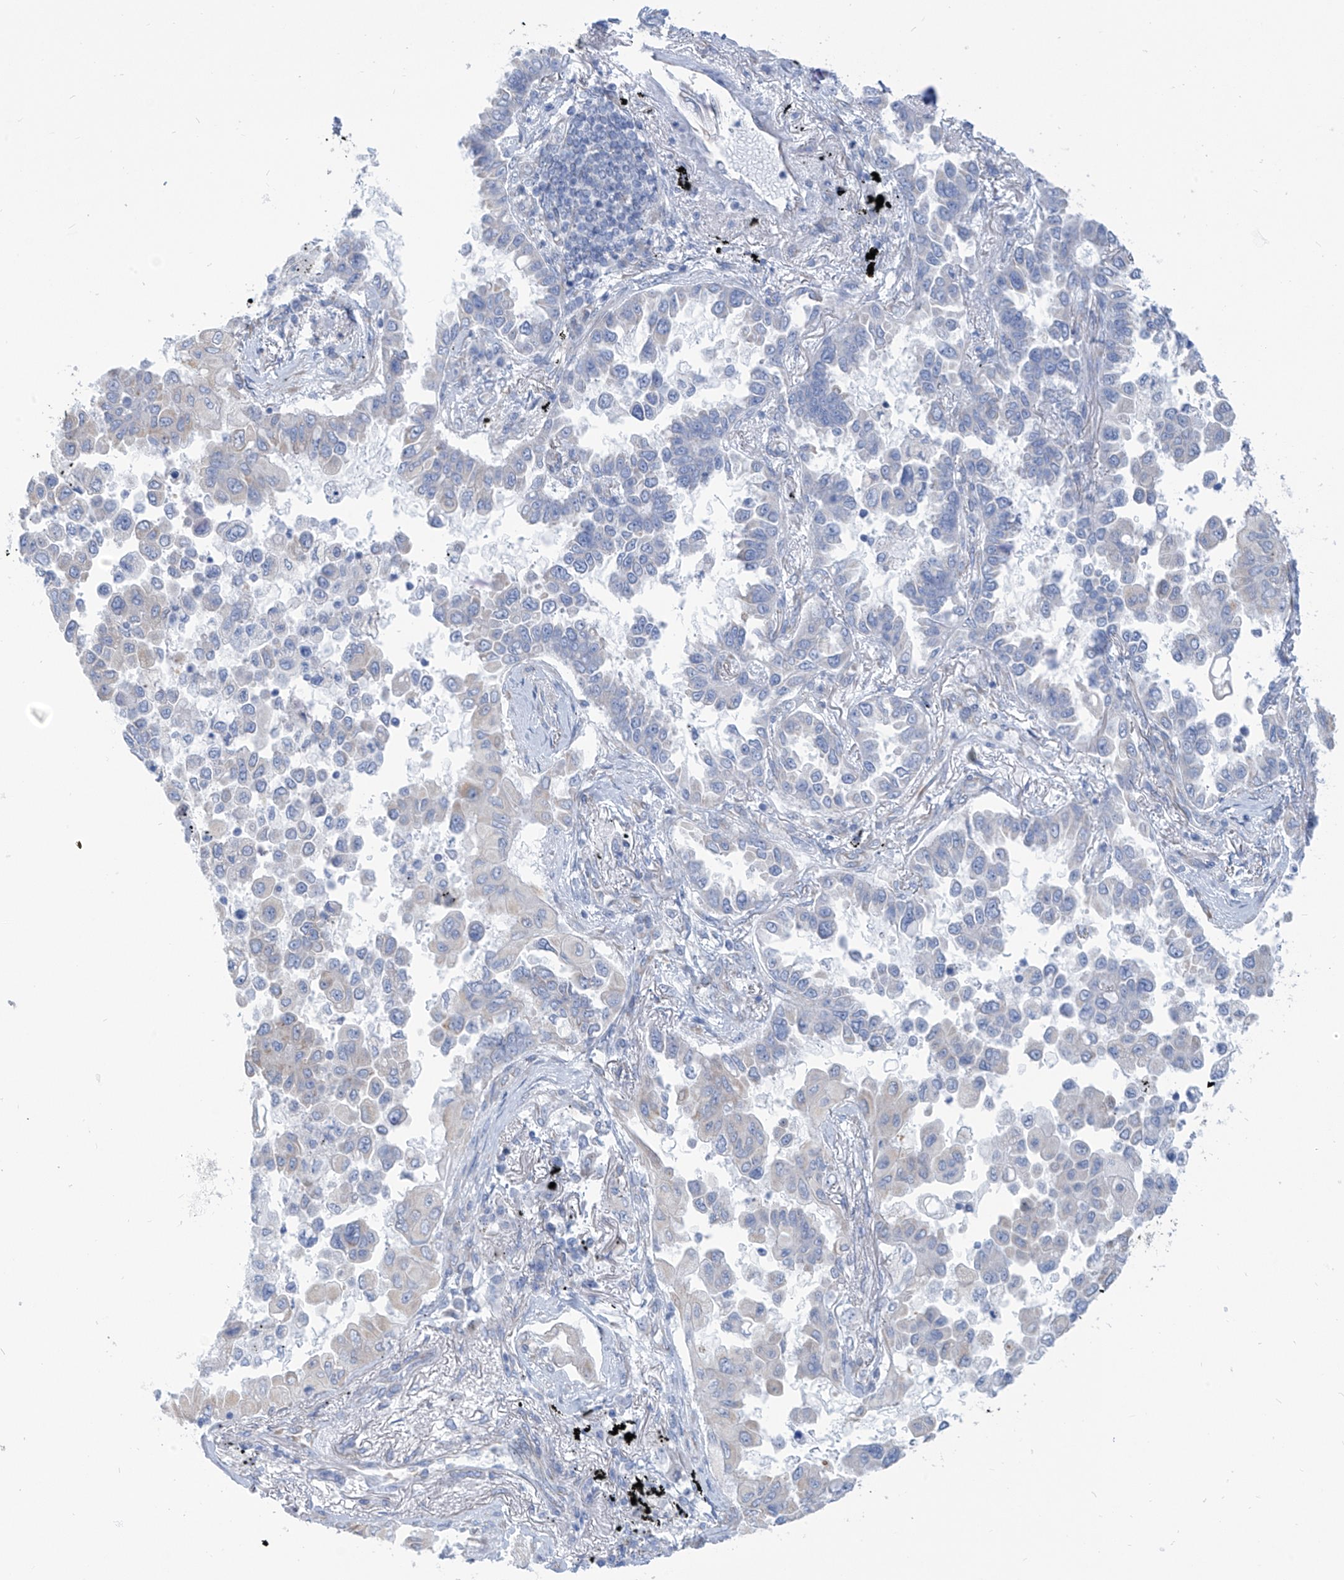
{"staining": {"intensity": "negative", "quantity": "none", "location": "none"}, "tissue": "lung cancer", "cell_type": "Tumor cells", "image_type": "cancer", "snomed": [{"axis": "morphology", "description": "Adenocarcinoma, NOS"}, {"axis": "topography", "description": "Lung"}], "caption": "Lung cancer (adenocarcinoma) was stained to show a protein in brown. There is no significant positivity in tumor cells. Nuclei are stained in blue.", "gene": "RCN2", "patient": {"sex": "female", "age": 67}}